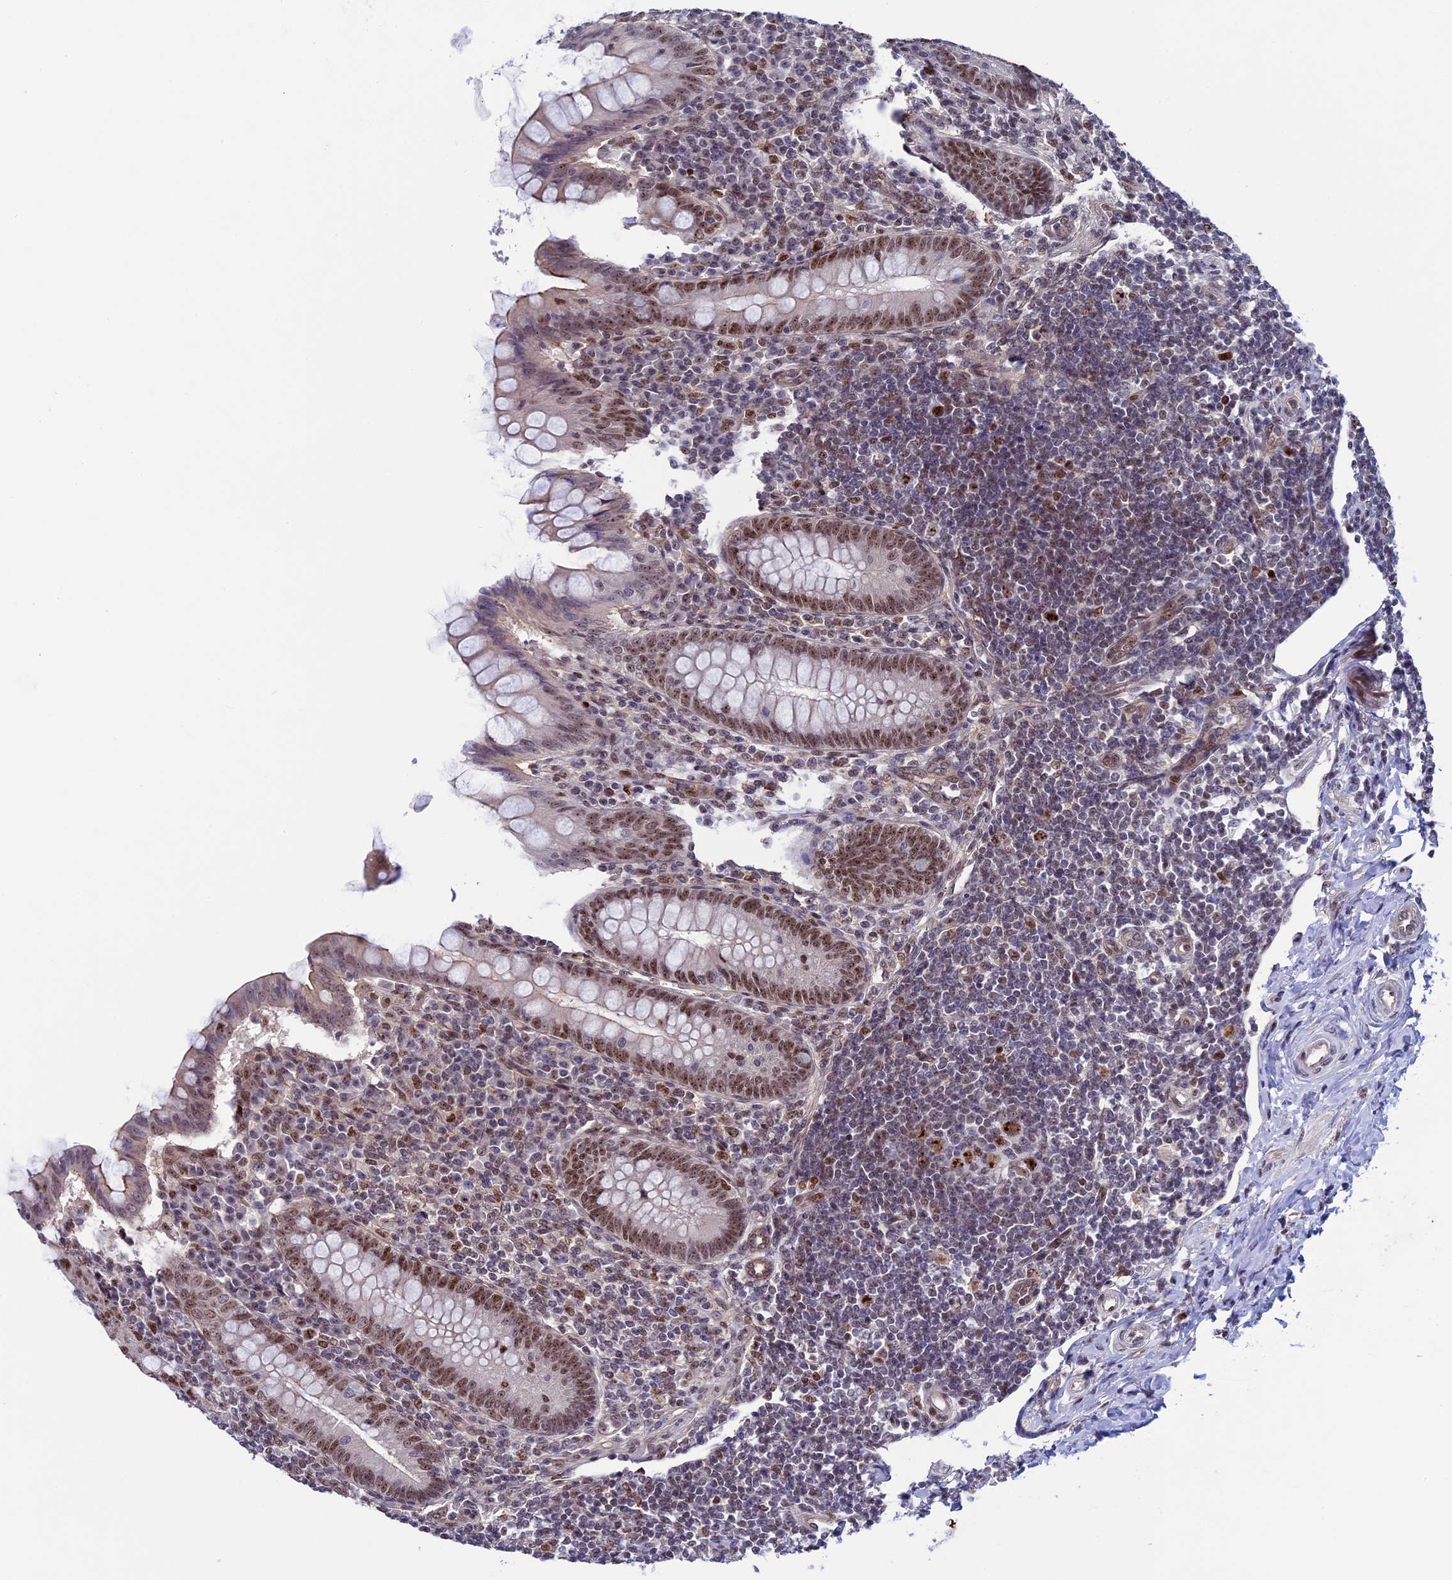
{"staining": {"intensity": "moderate", "quantity": ">75%", "location": "nuclear"}, "tissue": "appendix", "cell_type": "Glandular cells", "image_type": "normal", "snomed": [{"axis": "morphology", "description": "Normal tissue, NOS"}, {"axis": "topography", "description": "Appendix"}], "caption": "High-power microscopy captured an immunohistochemistry micrograph of benign appendix, revealing moderate nuclear staining in approximately >75% of glandular cells. The staining is performed using DAB brown chromogen to label protein expression. The nuclei are counter-stained blue using hematoxylin.", "gene": "CCDC86", "patient": {"sex": "female", "age": 33}}